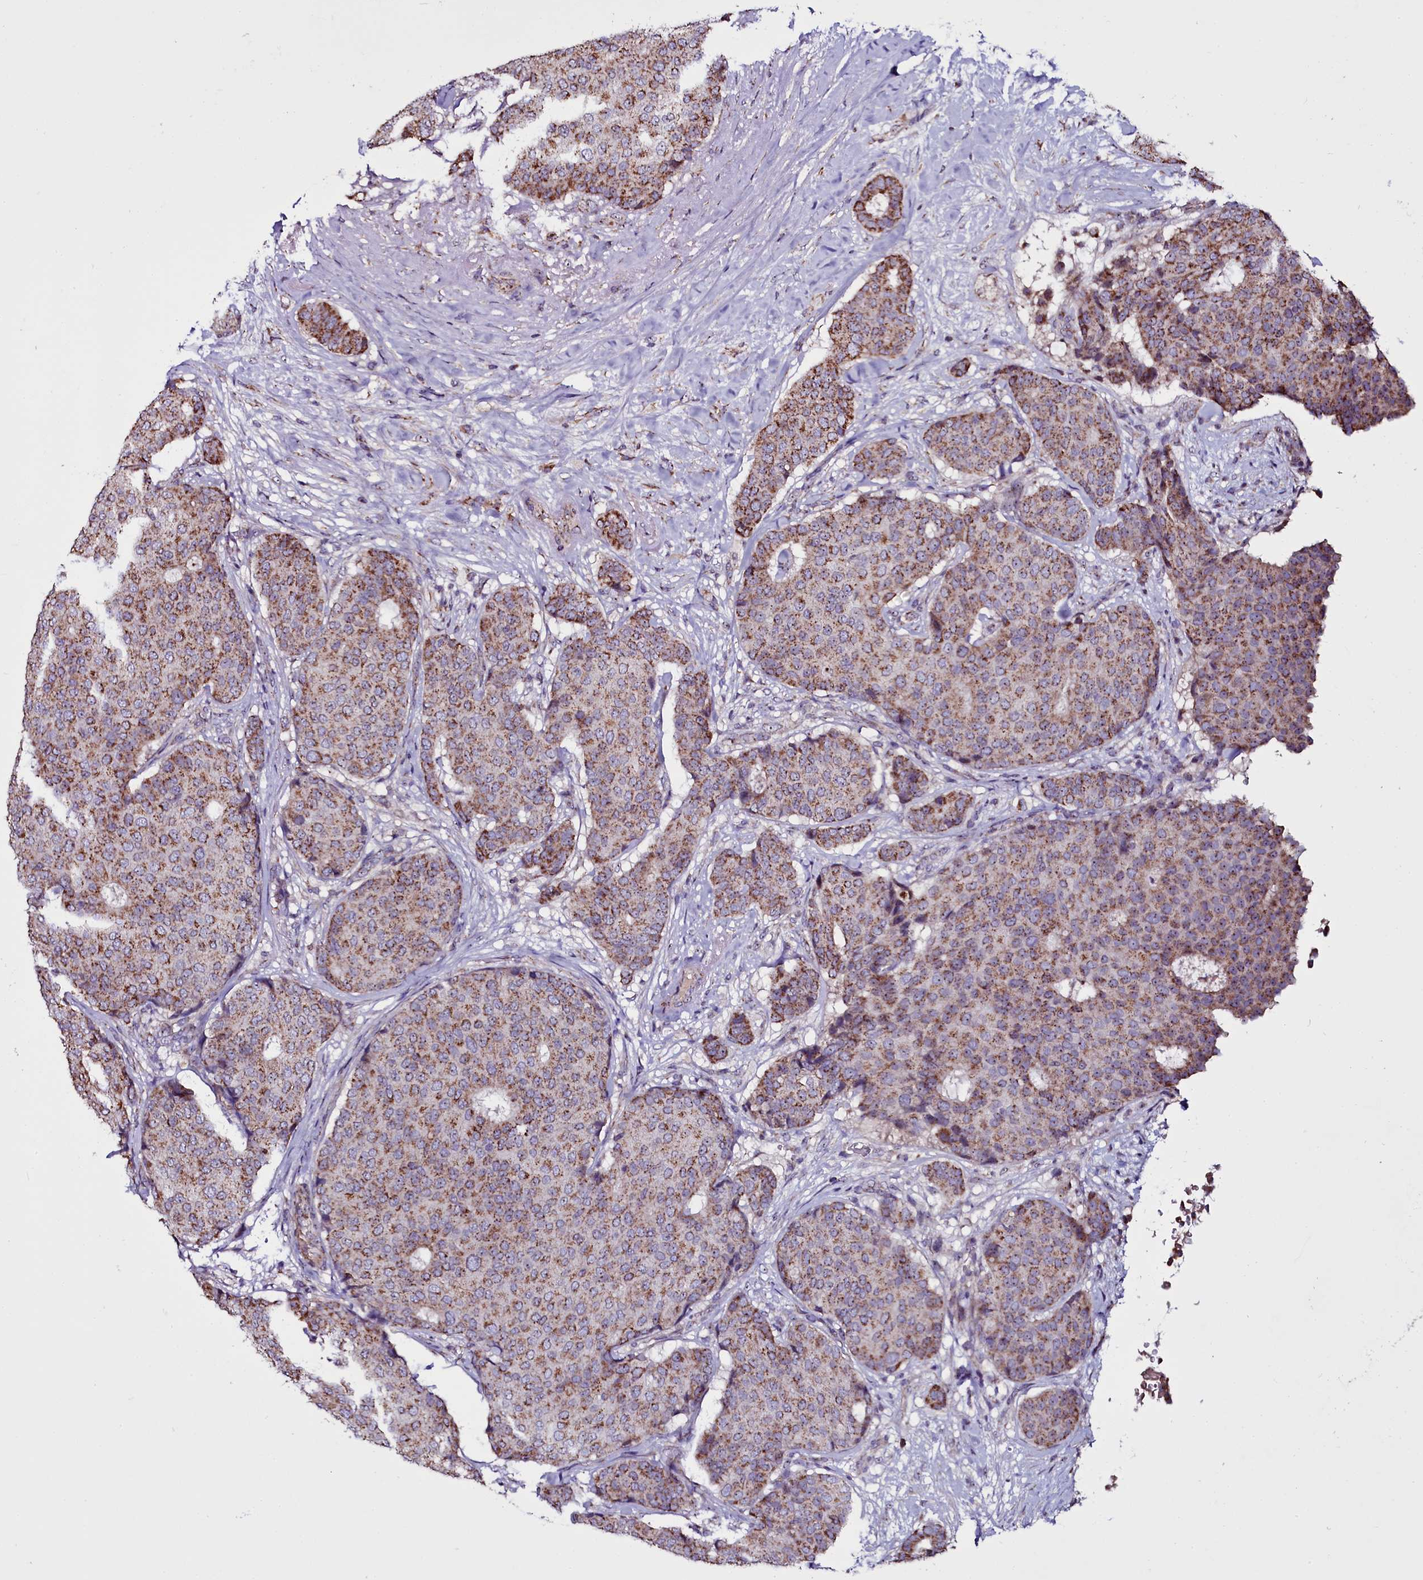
{"staining": {"intensity": "moderate", "quantity": ">75%", "location": "cytoplasmic/membranous"}, "tissue": "breast cancer", "cell_type": "Tumor cells", "image_type": "cancer", "snomed": [{"axis": "morphology", "description": "Duct carcinoma"}, {"axis": "topography", "description": "Breast"}], "caption": "Protein expression analysis of human infiltrating ductal carcinoma (breast) reveals moderate cytoplasmic/membranous positivity in approximately >75% of tumor cells.", "gene": "NAA80", "patient": {"sex": "female", "age": 75}}